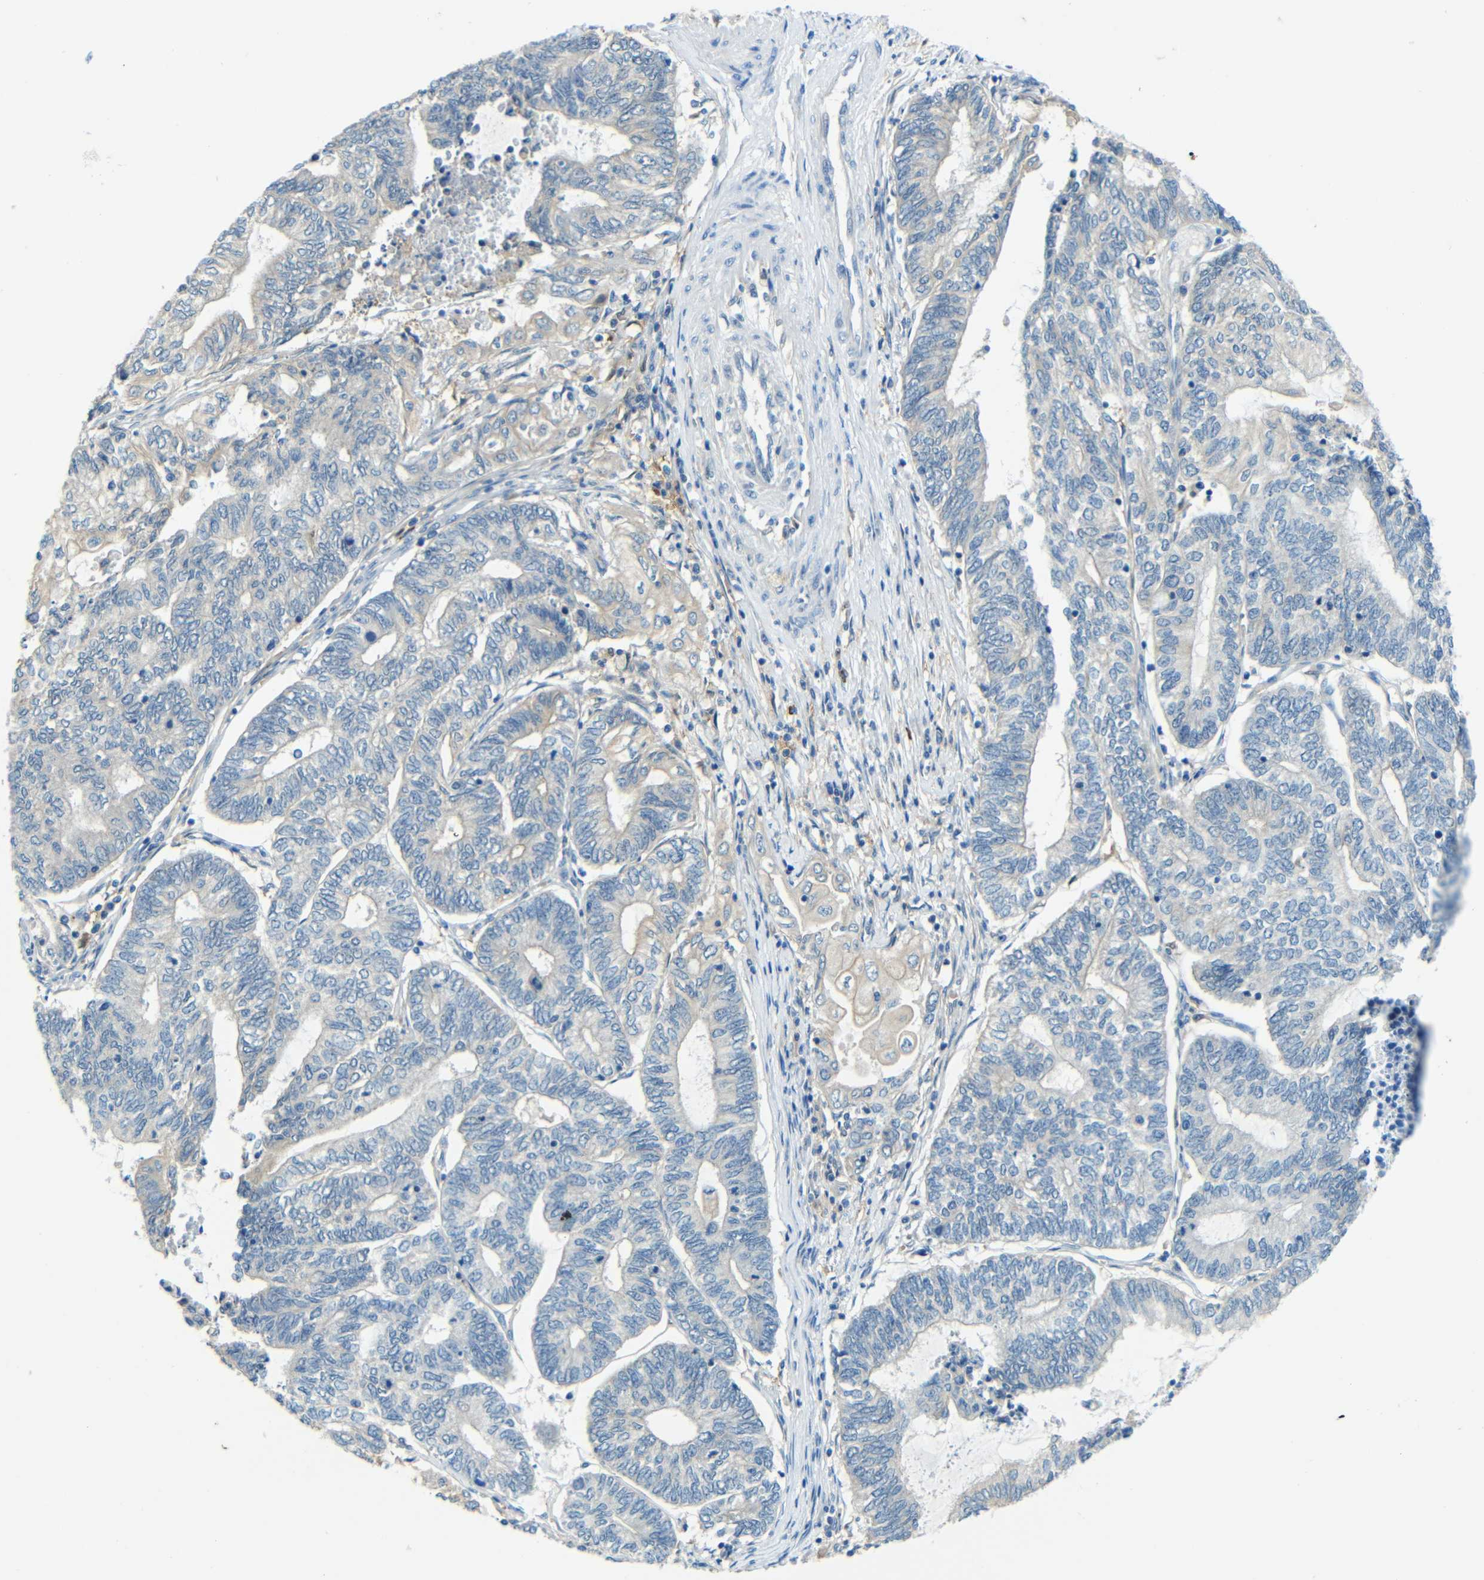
{"staining": {"intensity": "weak", "quantity": "<25%", "location": "cytoplasmic/membranous"}, "tissue": "endometrial cancer", "cell_type": "Tumor cells", "image_type": "cancer", "snomed": [{"axis": "morphology", "description": "Adenocarcinoma, NOS"}, {"axis": "topography", "description": "Uterus"}, {"axis": "topography", "description": "Endometrium"}], "caption": "High power microscopy photomicrograph of an immunohistochemistry (IHC) histopathology image of adenocarcinoma (endometrial), revealing no significant staining in tumor cells.", "gene": "CYP26B1", "patient": {"sex": "female", "age": 70}}